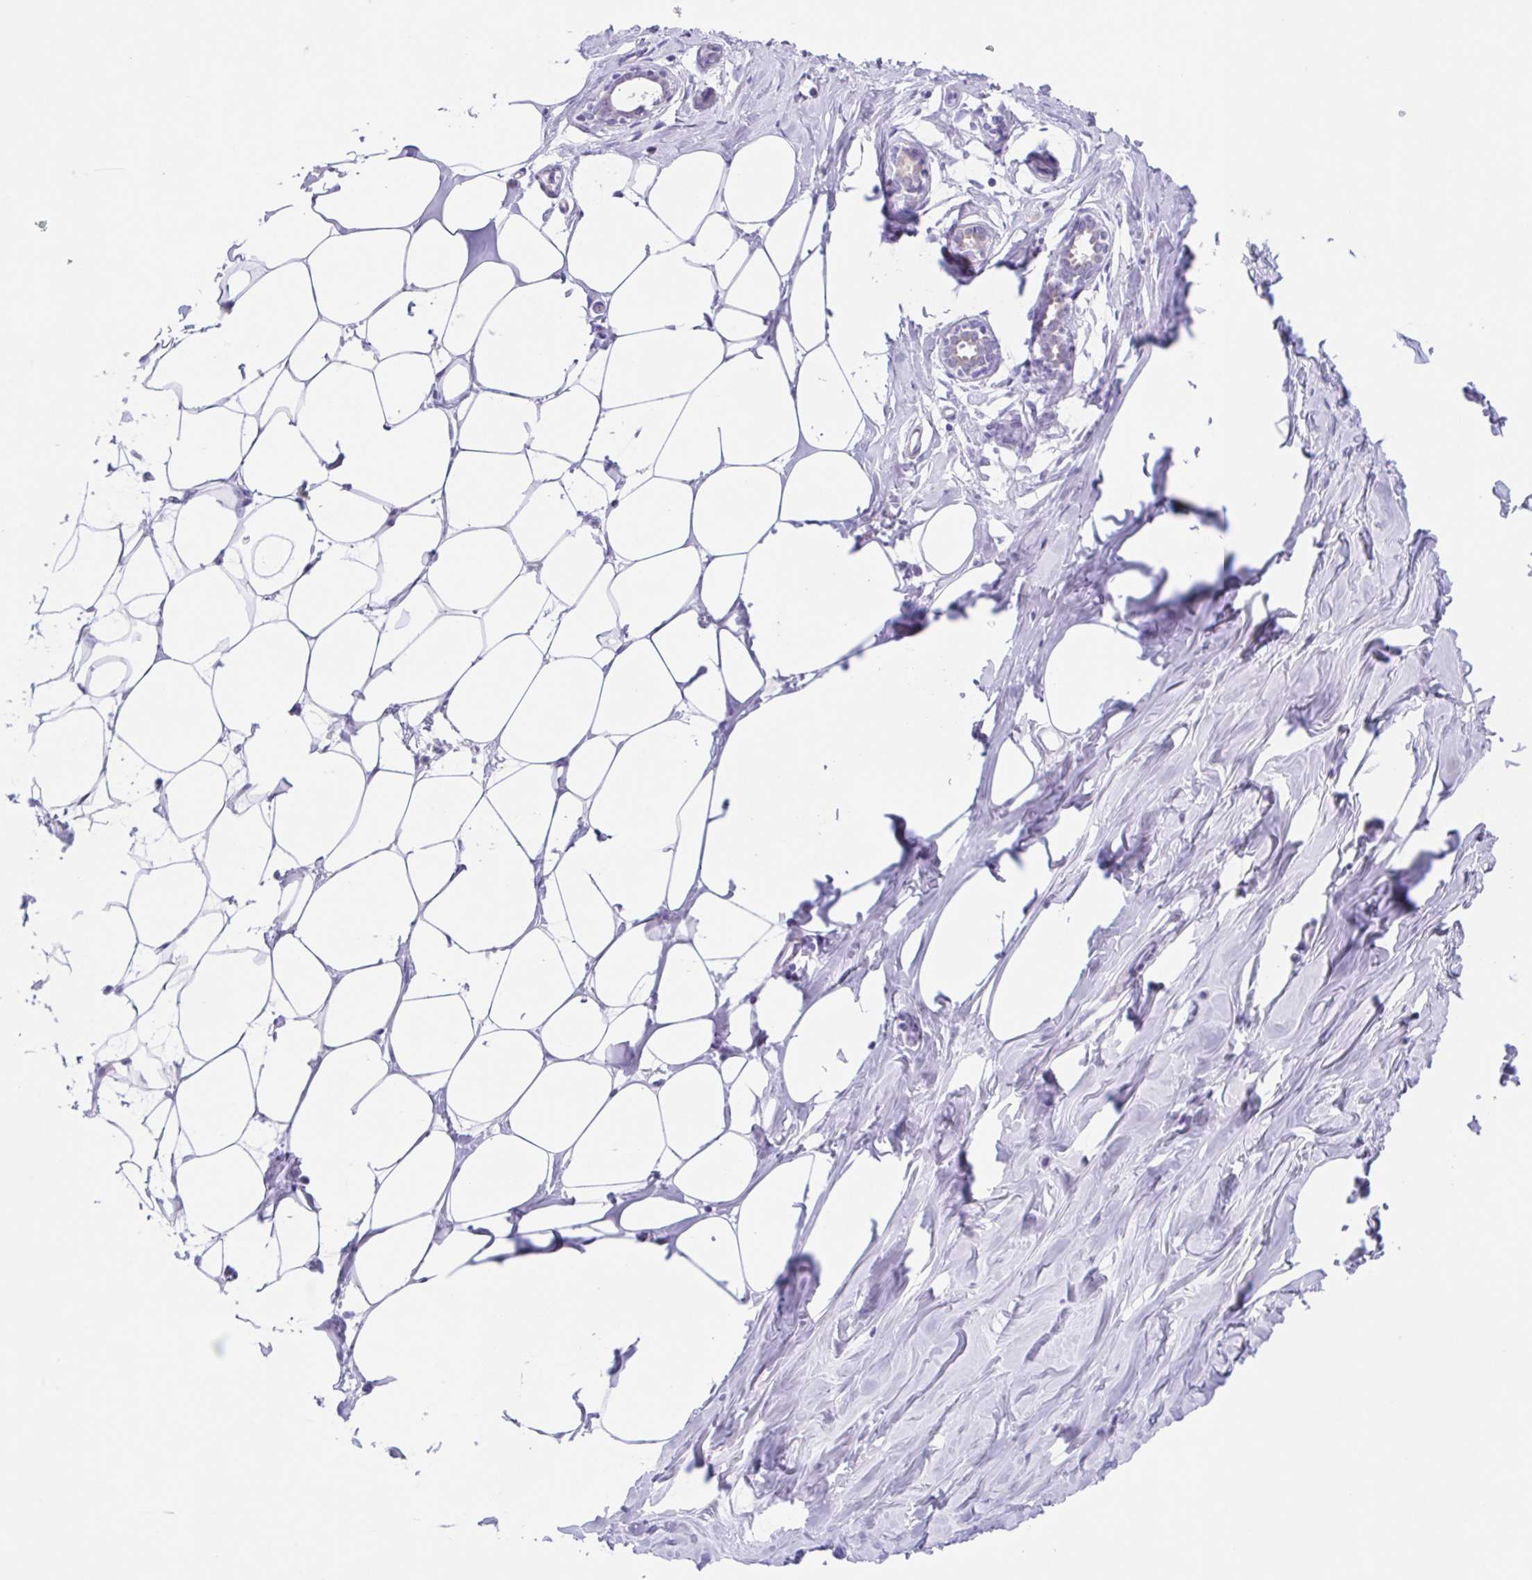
{"staining": {"intensity": "negative", "quantity": "none", "location": "none"}, "tissue": "breast", "cell_type": "Adipocytes", "image_type": "normal", "snomed": [{"axis": "morphology", "description": "Normal tissue, NOS"}, {"axis": "topography", "description": "Breast"}], "caption": "The histopathology image demonstrates no significant positivity in adipocytes of breast.", "gene": "SCG3", "patient": {"sex": "female", "age": 27}}